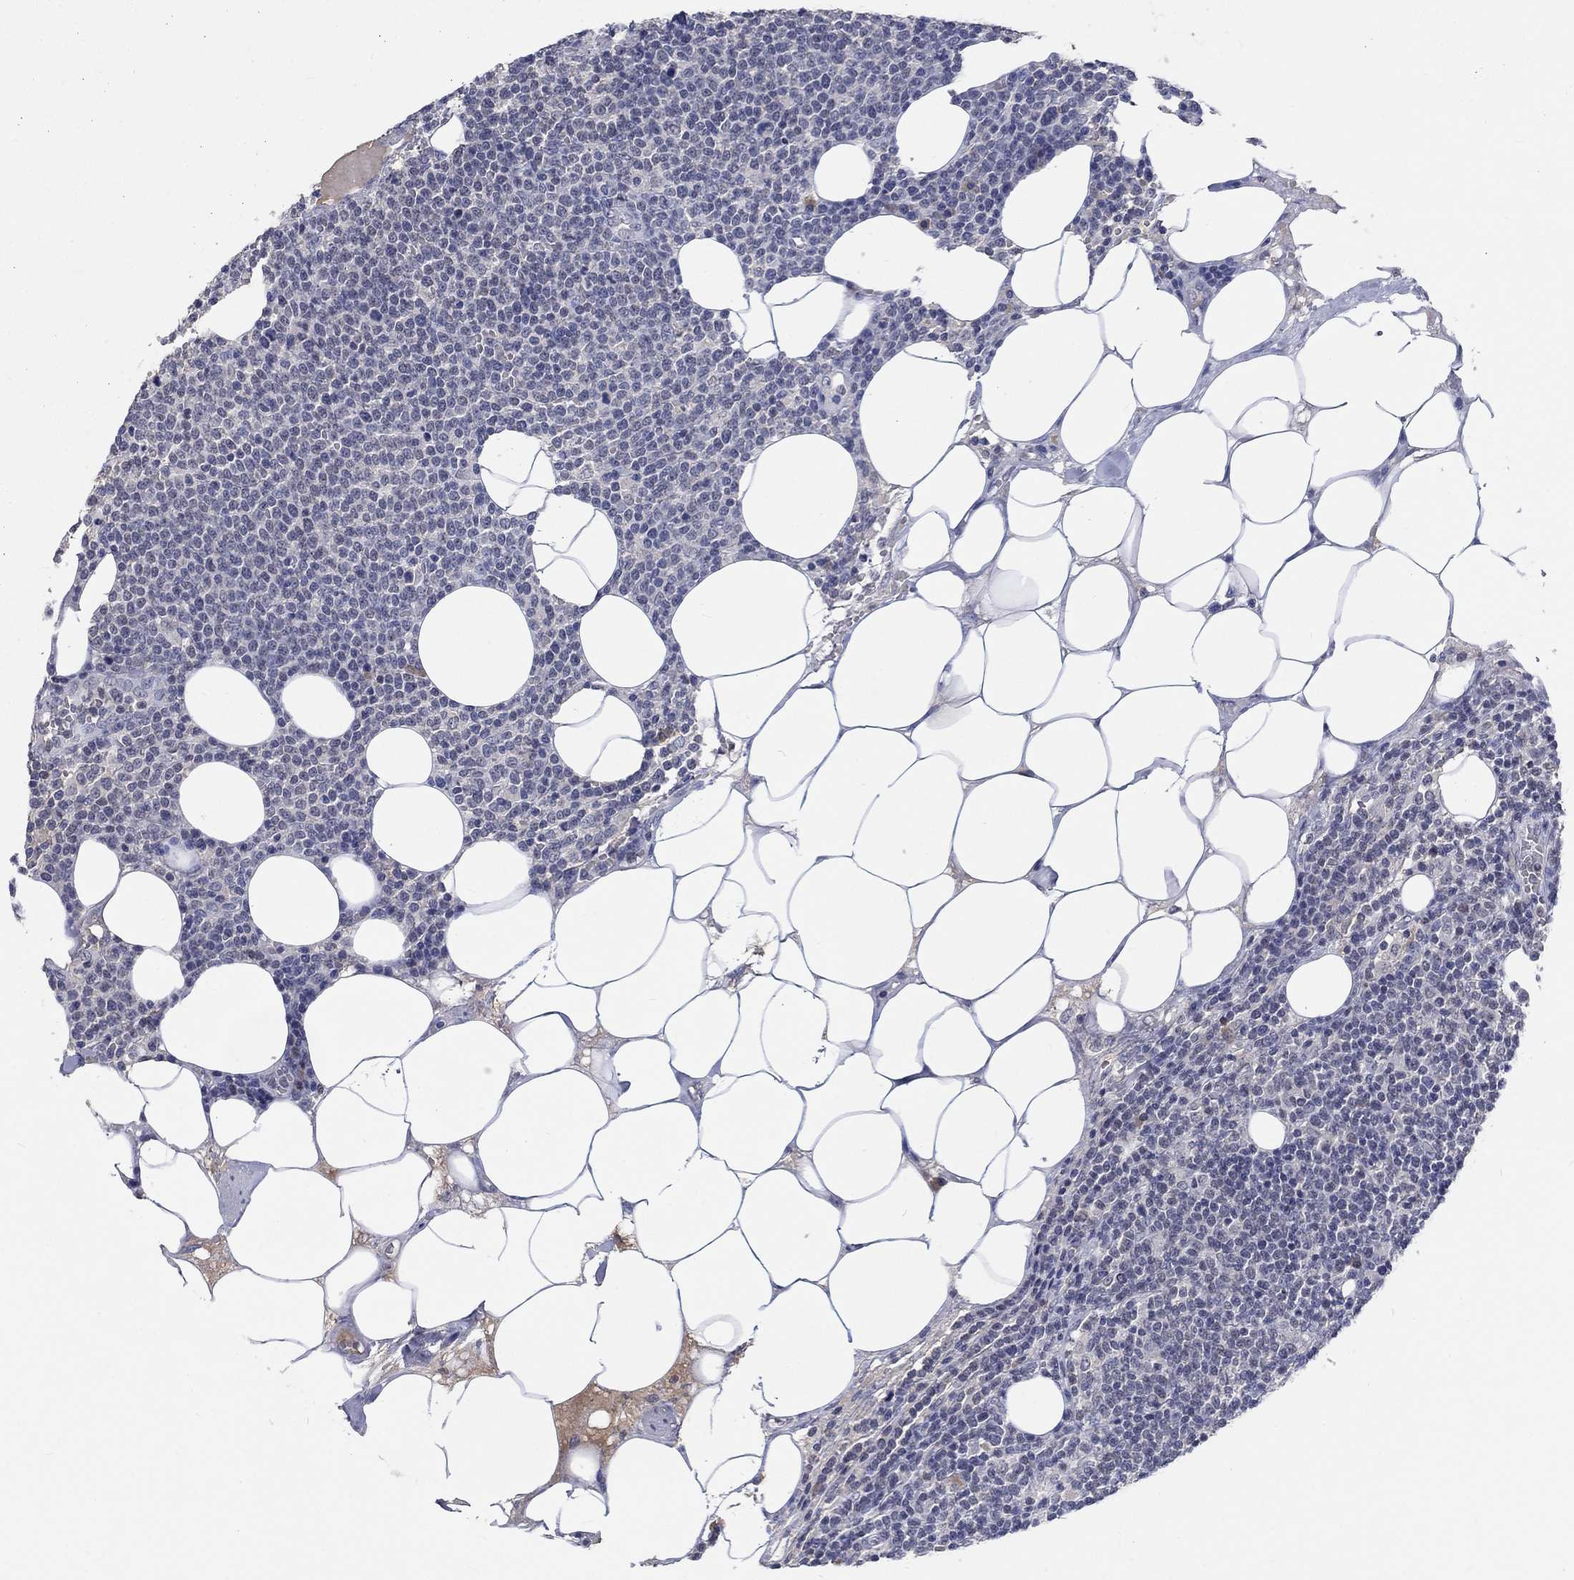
{"staining": {"intensity": "negative", "quantity": "none", "location": "none"}, "tissue": "lymphoma", "cell_type": "Tumor cells", "image_type": "cancer", "snomed": [{"axis": "morphology", "description": "Malignant lymphoma, non-Hodgkin's type, High grade"}, {"axis": "topography", "description": "Lymph node"}], "caption": "Immunohistochemical staining of human high-grade malignant lymphoma, non-Hodgkin's type demonstrates no significant staining in tumor cells.", "gene": "ZBTB18", "patient": {"sex": "male", "age": 61}}